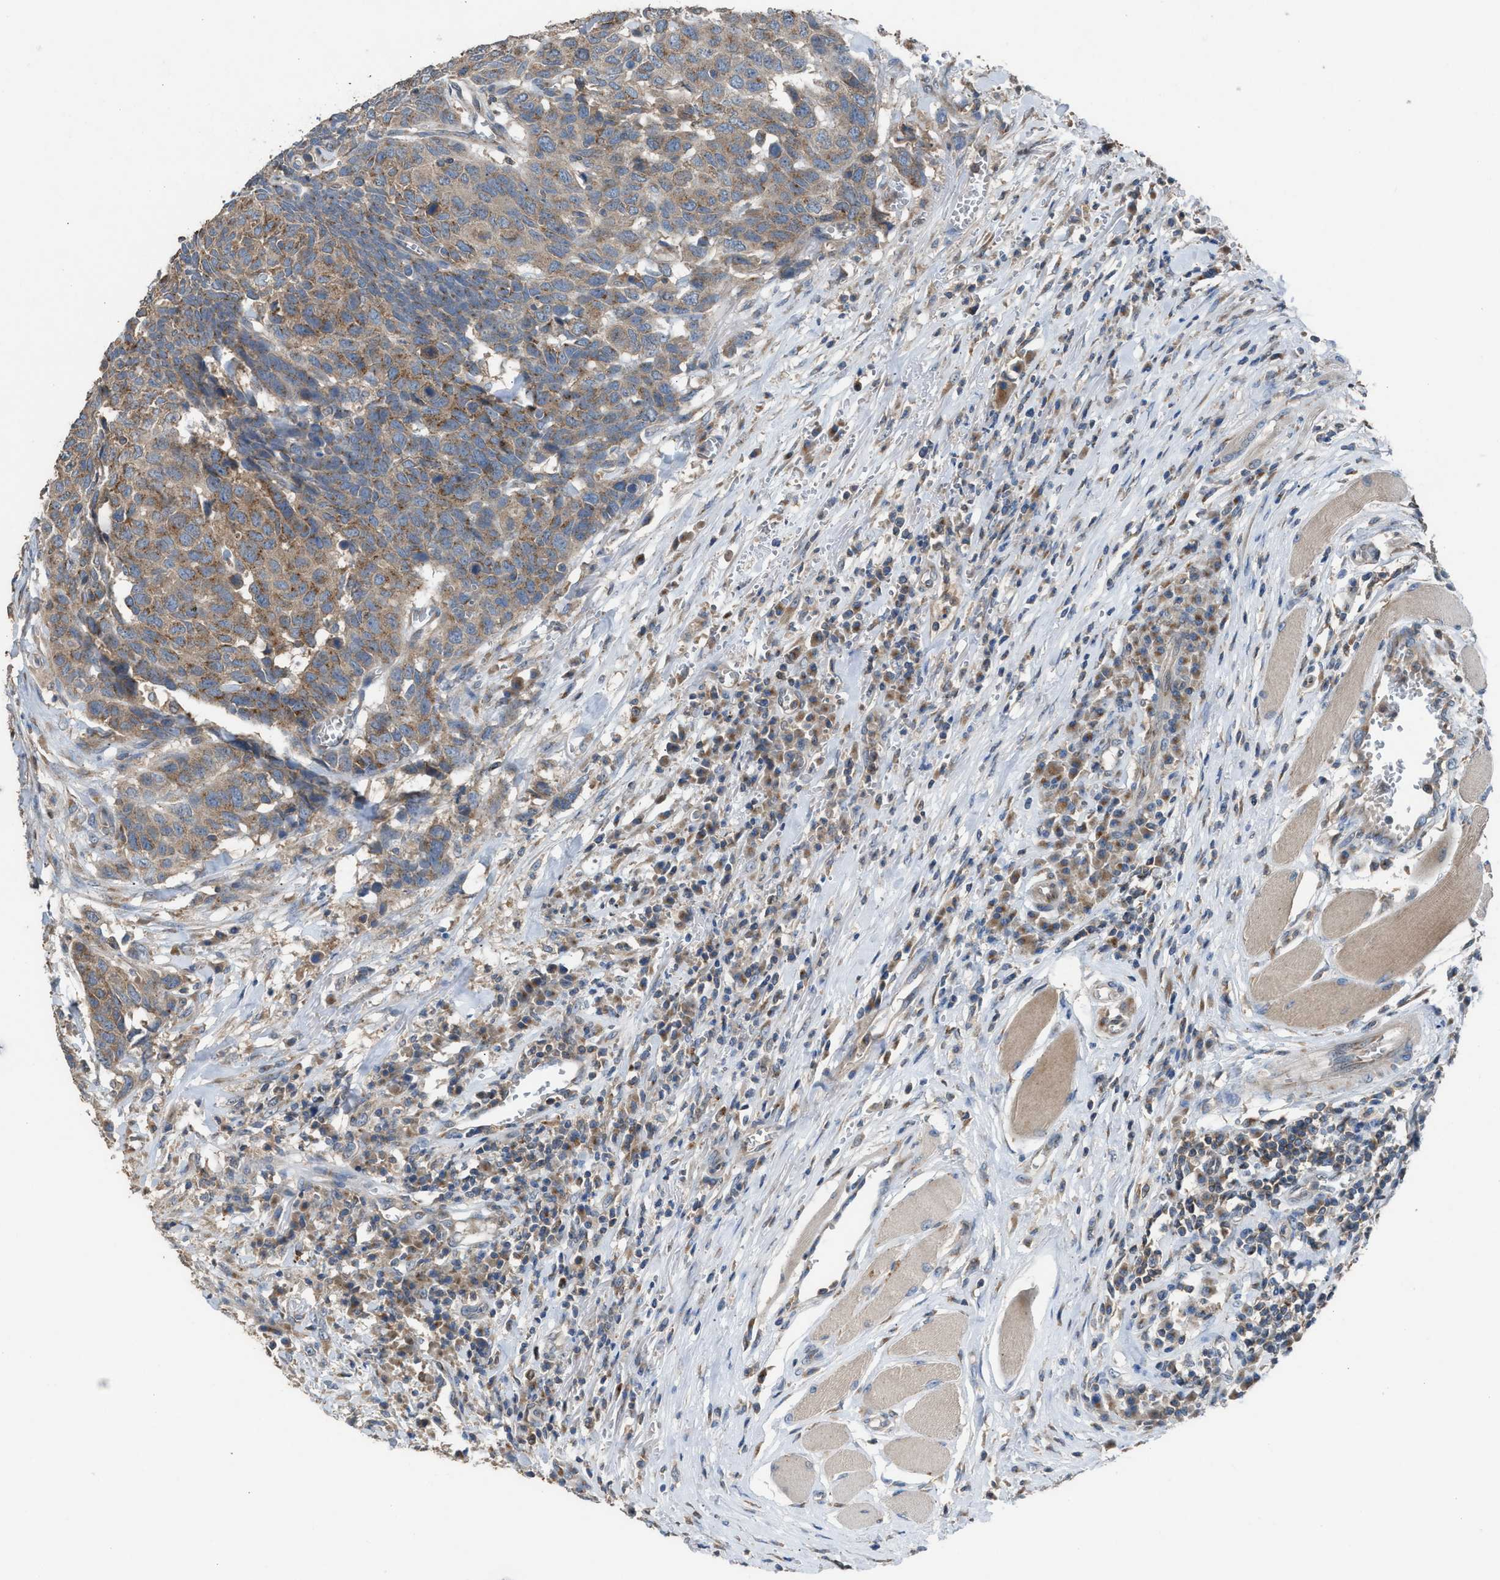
{"staining": {"intensity": "moderate", "quantity": ">75%", "location": "cytoplasmic/membranous"}, "tissue": "head and neck cancer", "cell_type": "Tumor cells", "image_type": "cancer", "snomed": [{"axis": "morphology", "description": "Squamous cell carcinoma, NOS"}, {"axis": "topography", "description": "Head-Neck"}], "caption": "This photomicrograph reveals head and neck squamous cell carcinoma stained with immunohistochemistry (IHC) to label a protein in brown. The cytoplasmic/membranous of tumor cells show moderate positivity for the protein. Nuclei are counter-stained blue.", "gene": "TPK1", "patient": {"sex": "male", "age": 66}}